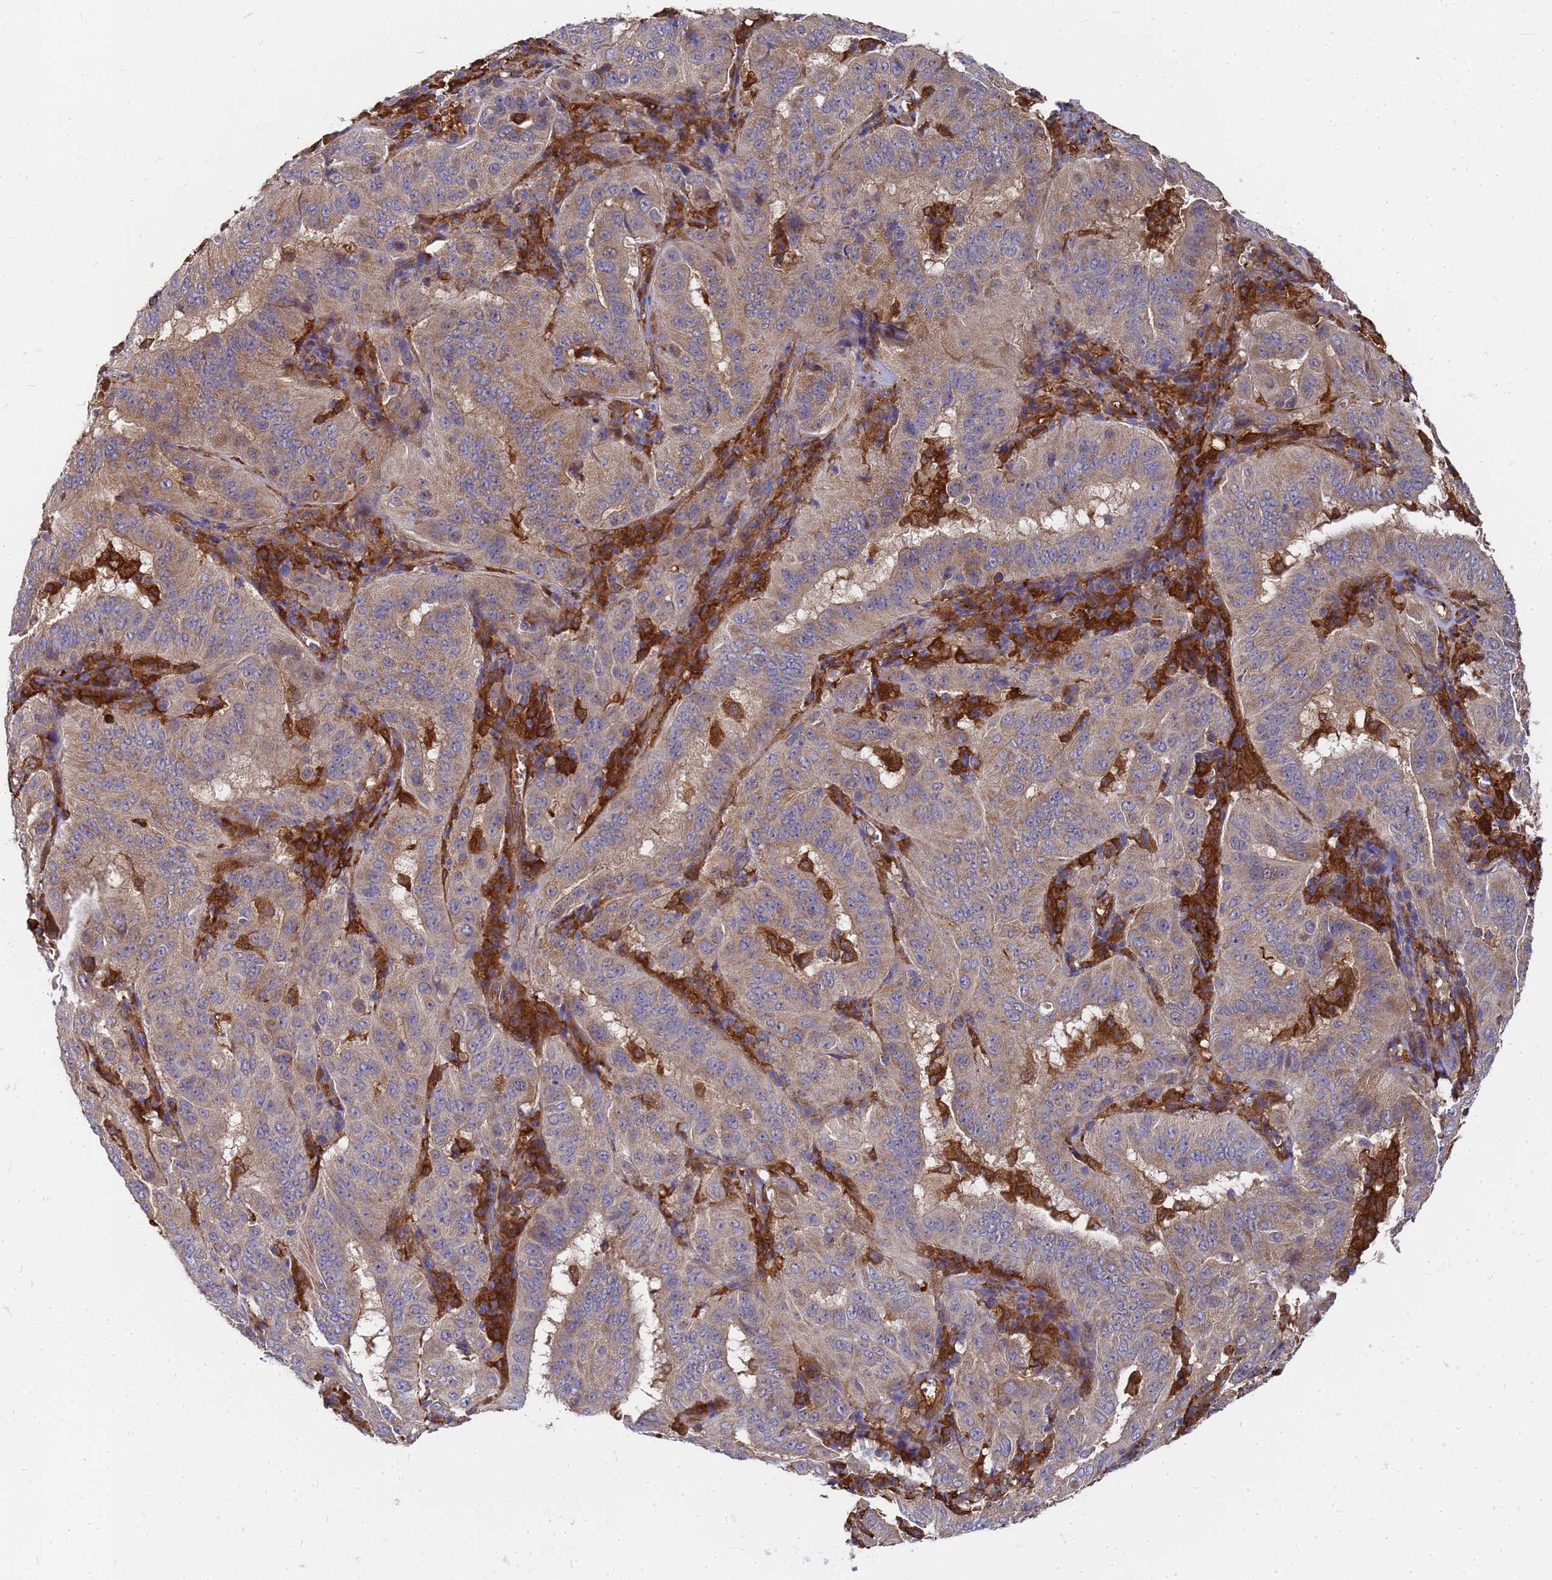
{"staining": {"intensity": "weak", "quantity": "25%-75%", "location": "cytoplasmic/membranous"}, "tissue": "pancreatic cancer", "cell_type": "Tumor cells", "image_type": "cancer", "snomed": [{"axis": "morphology", "description": "Adenocarcinoma, NOS"}, {"axis": "topography", "description": "Pancreas"}], "caption": "Immunohistochemical staining of human pancreatic cancer demonstrates weak cytoplasmic/membranous protein staining in about 25%-75% of tumor cells. (DAB (3,3'-diaminobenzidine) = brown stain, brightfield microscopy at high magnification).", "gene": "SLC35E2B", "patient": {"sex": "male", "age": 63}}